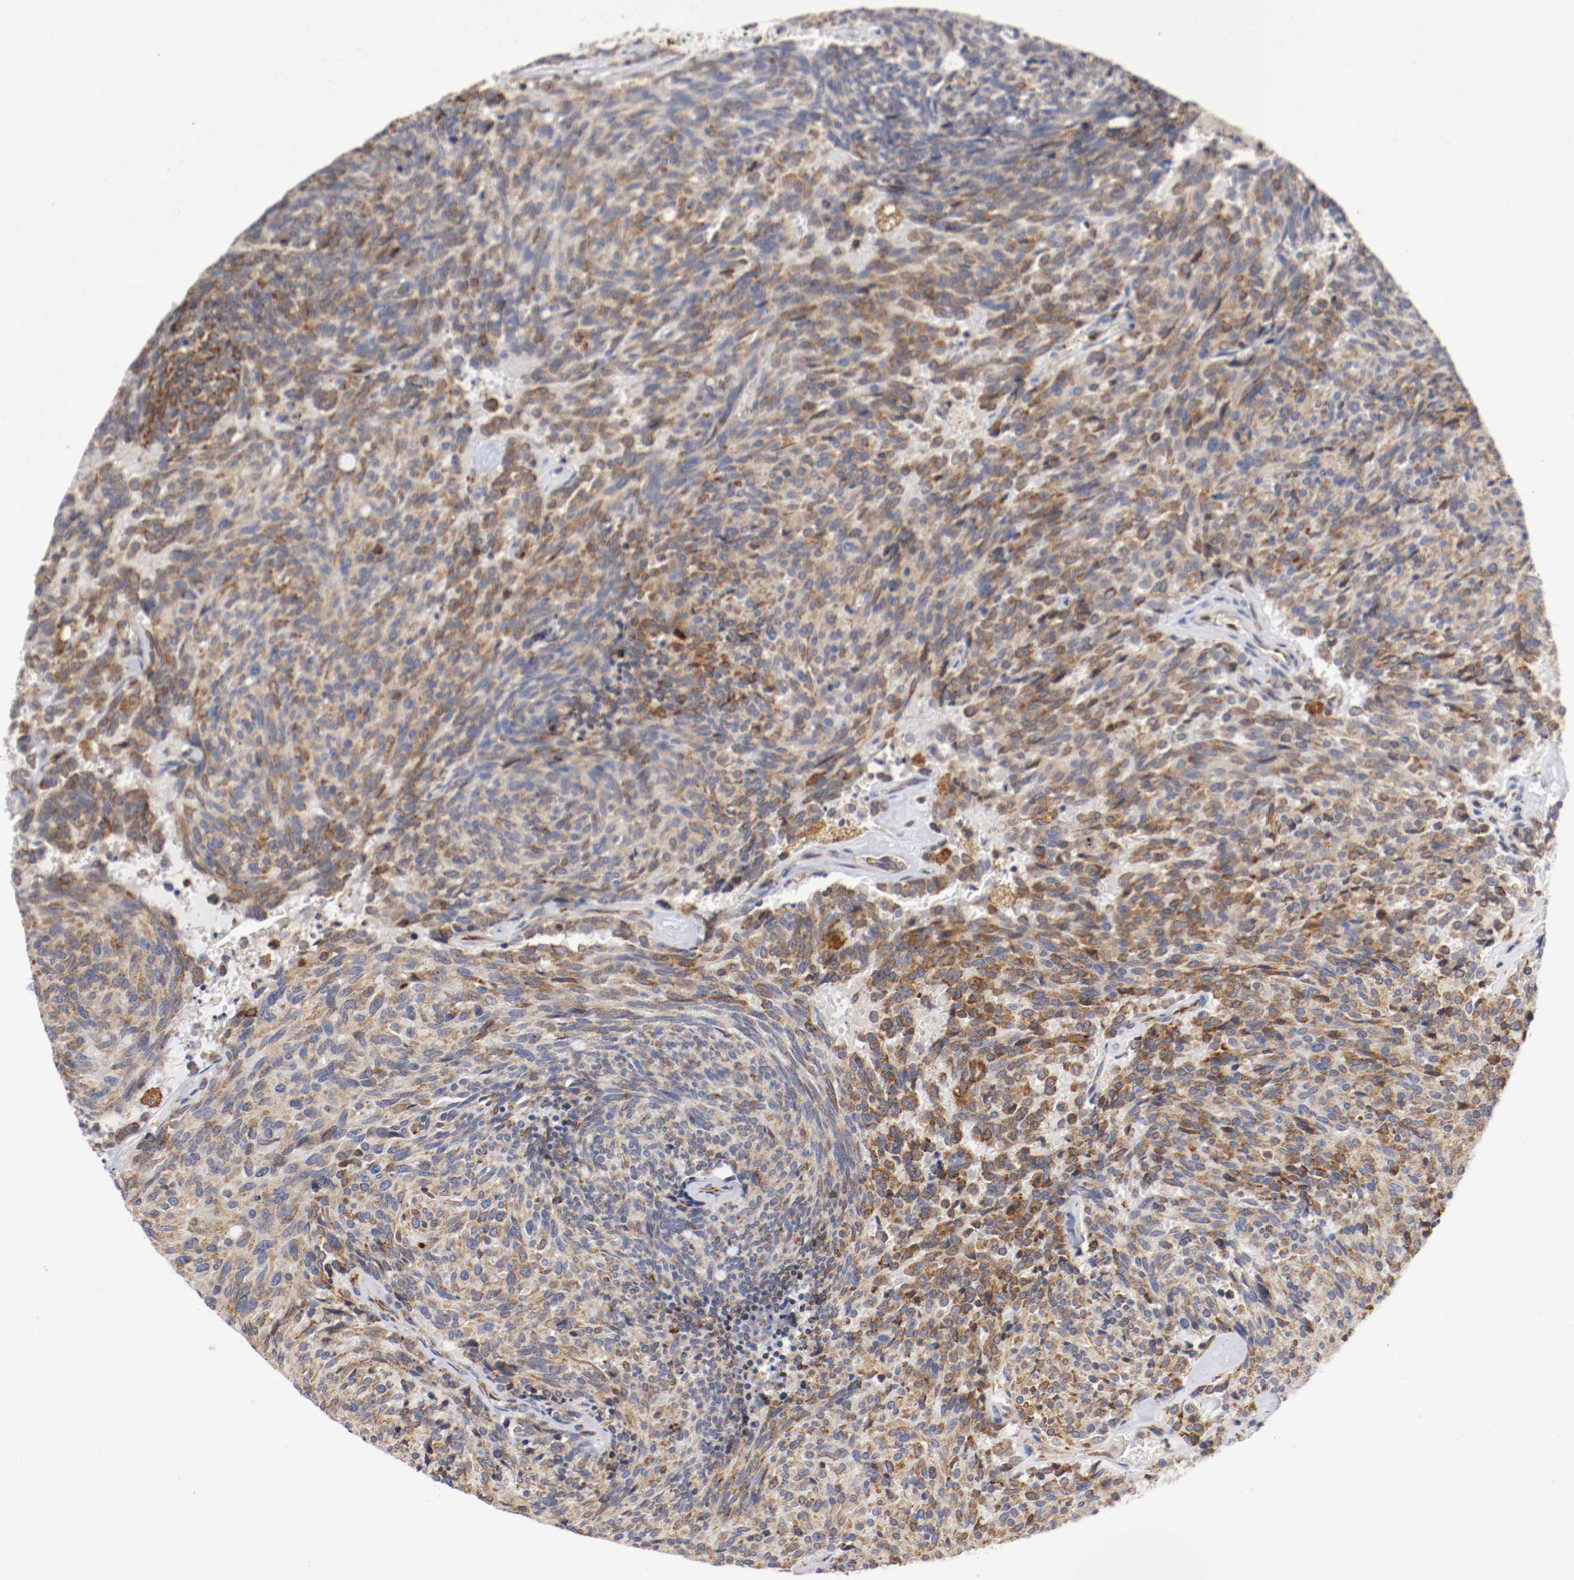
{"staining": {"intensity": "moderate", "quantity": ">75%", "location": "cytoplasmic/membranous"}, "tissue": "carcinoid", "cell_type": "Tumor cells", "image_type": "cancer", "snomed": [{"axis": "morphology", "description": "Carcinoid, malignant, NOS"}, {"axis": "topography", "description": "Pancreas"}], "caption": "About >75% of tumor cells in malignant carcinoid display moderate cytoplasmic/membranous protein staining as visualized by brown immunohistochemical staining.", "gene": "TRAF2", "patient": {"sex": "female", "age": 54}}